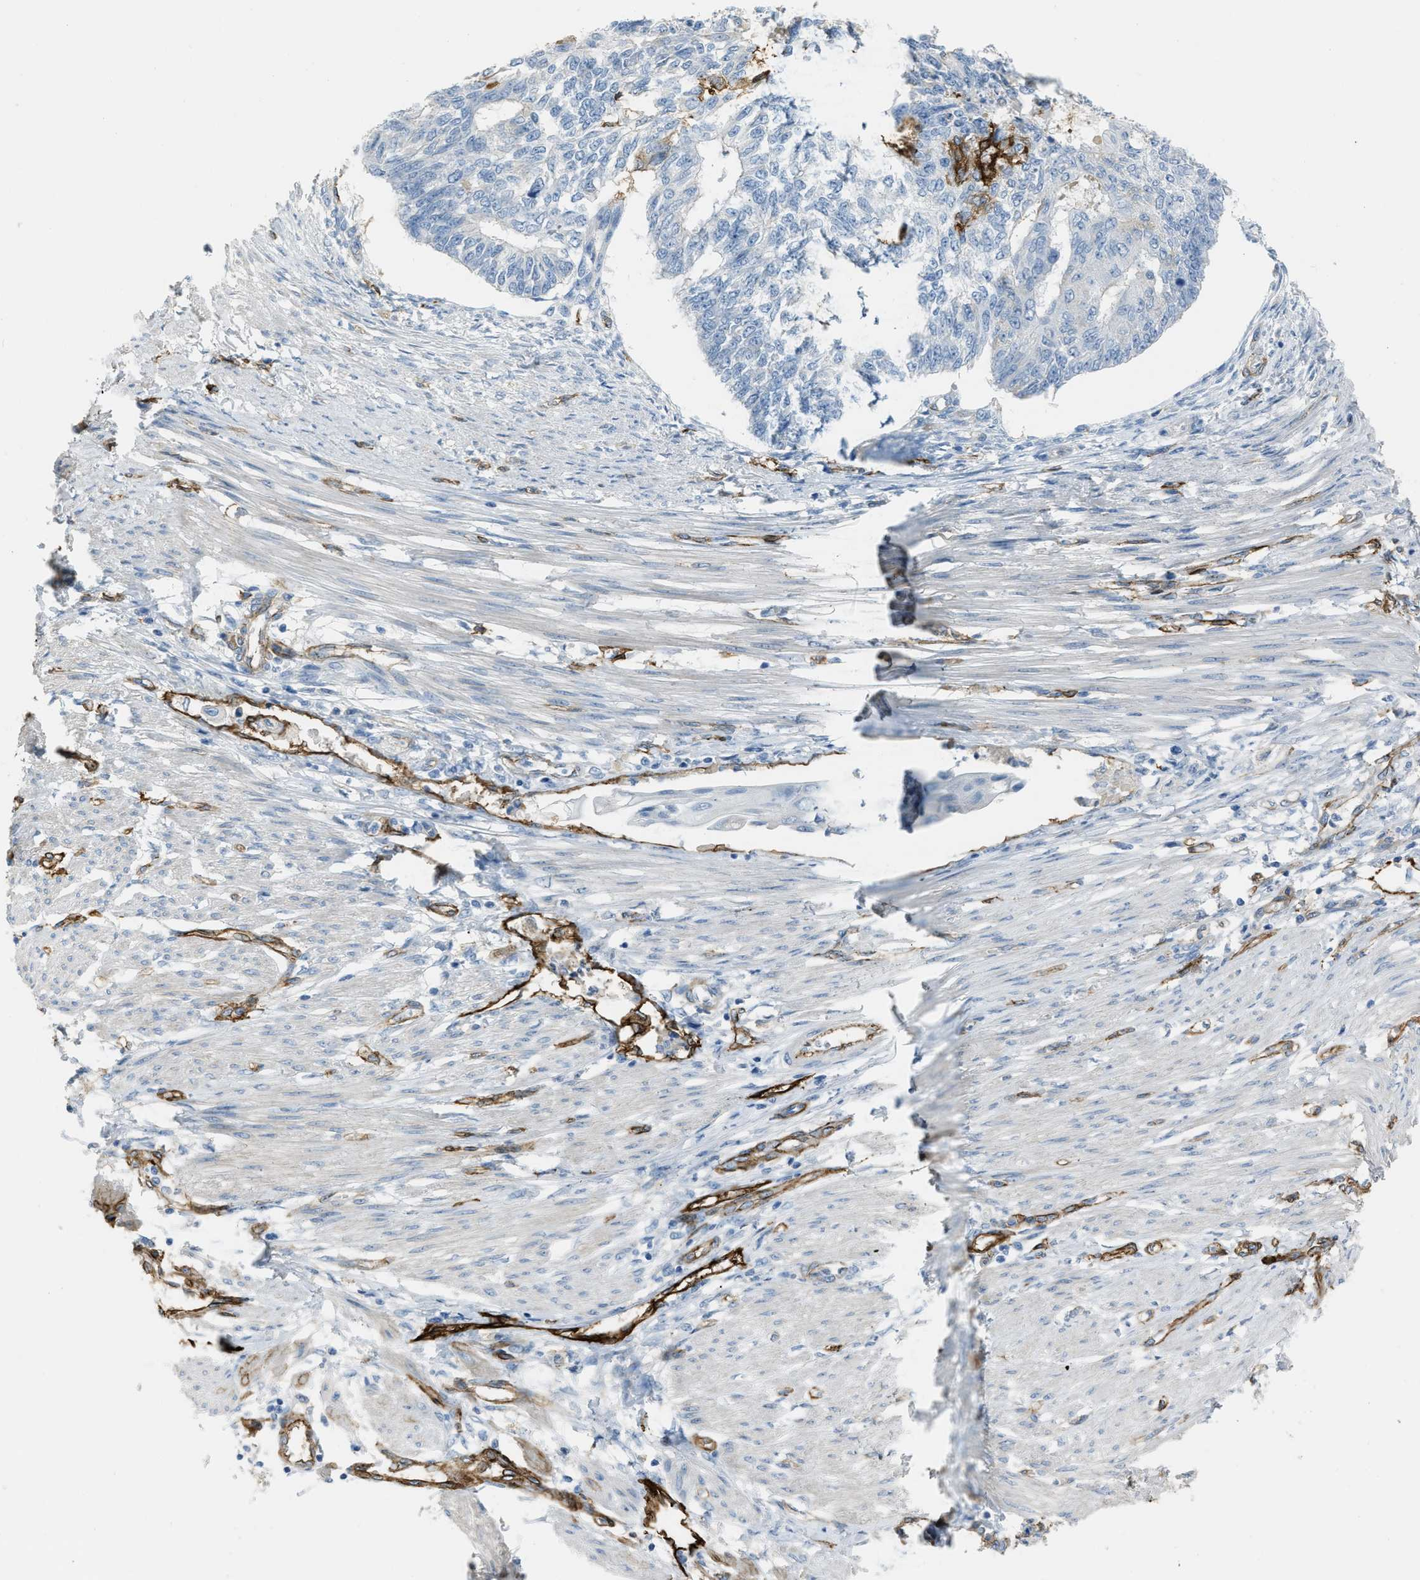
{"staining": {"intensity": "negative", "quantity": "none", "location": "none"}, "tissue": "endometrial cancer", "cell_type": "Tumor cells", "image_type": "cancer", "snomed": [{"axis": "morphology", "description": "Adenocarcinoma, NOS"}, {"axis": "topography", "description": "Endometrium"}], "caption": "IHC of adenocarcinoma (endometrial) shows no positivity in tumor cells.", "gene": "SLC22A15", "patient": {"sex": "female", "age": 32}}